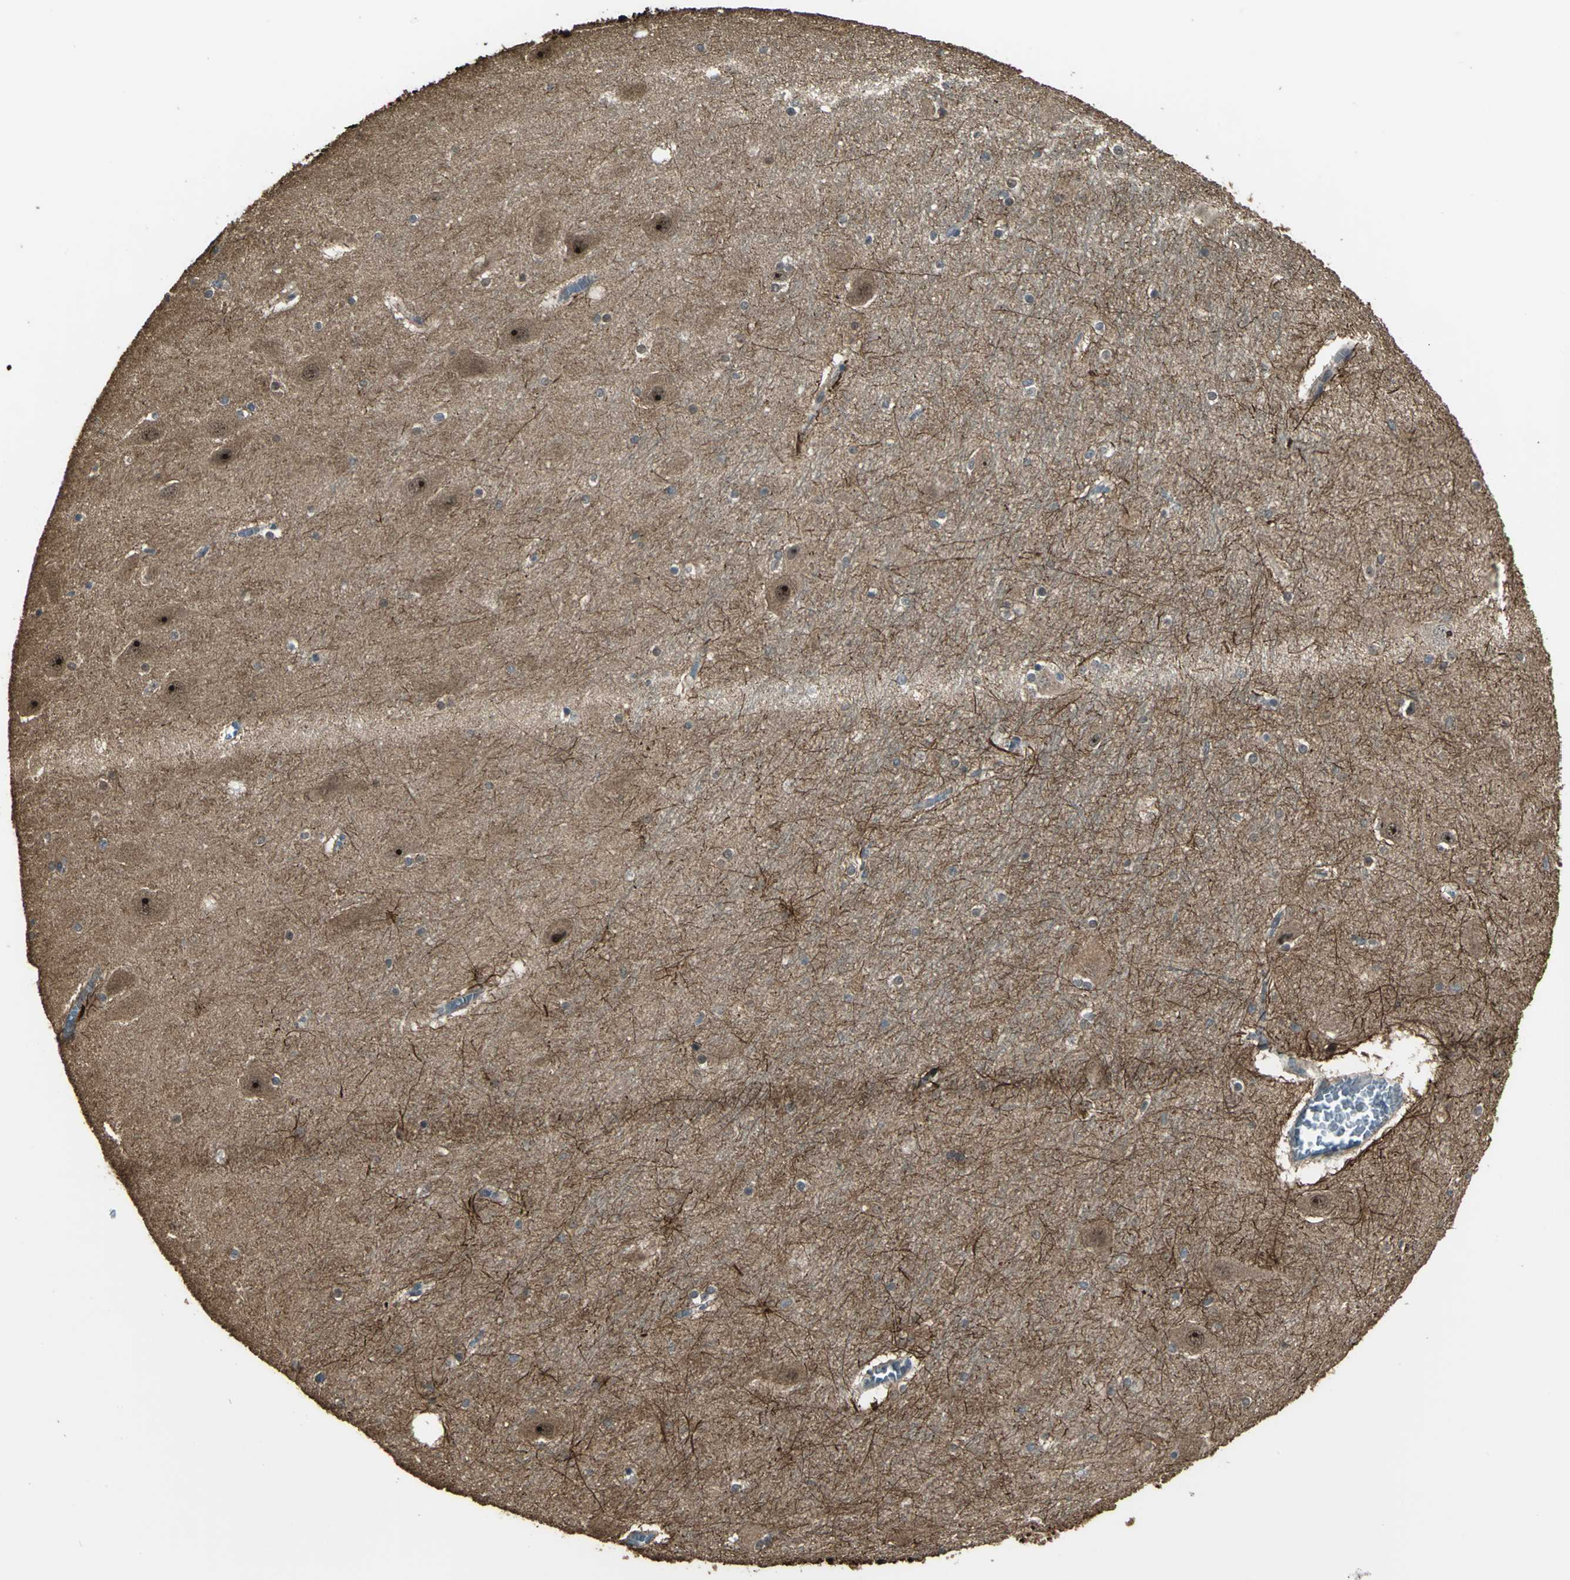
{"staining": {"intensity": "weak", "quantity": "25%-75%", "location": "cytoplasmic/membranous"}, "tissue": "hippocampus", "cell_type": "Glial cells", "image_type": "normal", "snomed": [{"axis": "morphology", "description": "Normal tissue, NOS"}, {"axis": "topography", "description": "Hippocampus"}], "caption": "High-power microscopy captured an IHC histopathology image of unremarkable hippocampus, revealing weak cytoplasmic/membranous staining in about 25%-75% of glial cells.", "gene": "UCHL5", "patient": {"sex": "male", "age": 45}}